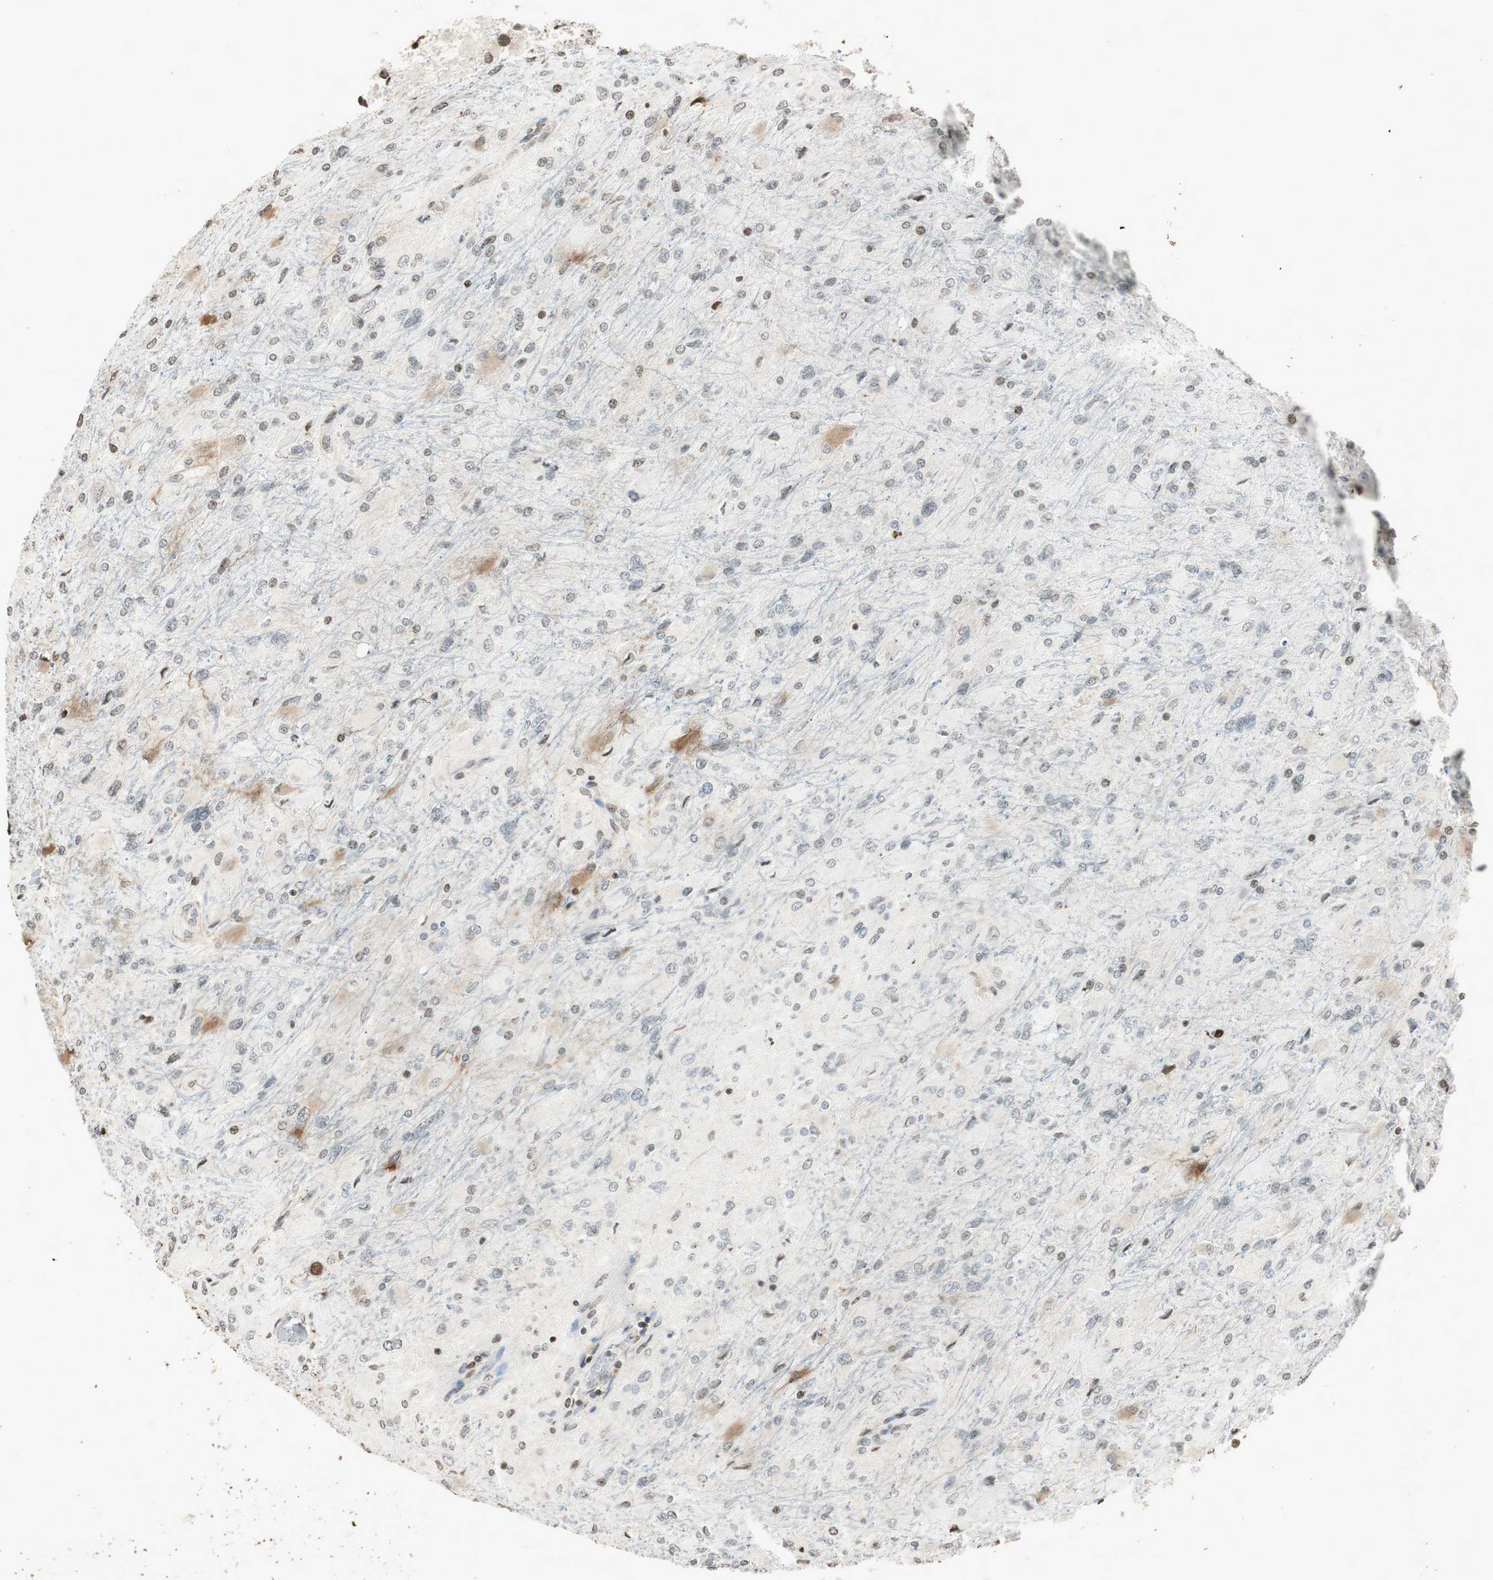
{"staining": {"intensity": "weak", "quantity": "<25%", "location": "nuclear"}, "tissue": "glioma", "cell_type": "Tumor cells", "image_type": "cancer", "snomed": [{"axis": "morphology", "description": "Glioma, malignant, High grade"}, {"axis": "topography", "description": "Cerebral cortex"}], "caption": "Immunohistochemistry (IHC) micrograph of neoplastic tissue: human high-grade glioma (malignant) stained with DAB (3,3'-diaminobenzidine) shows no significant protein expression in tumor cells.", "gene": "PRKG1", "patient": {"sex": "female", "age": 36}}